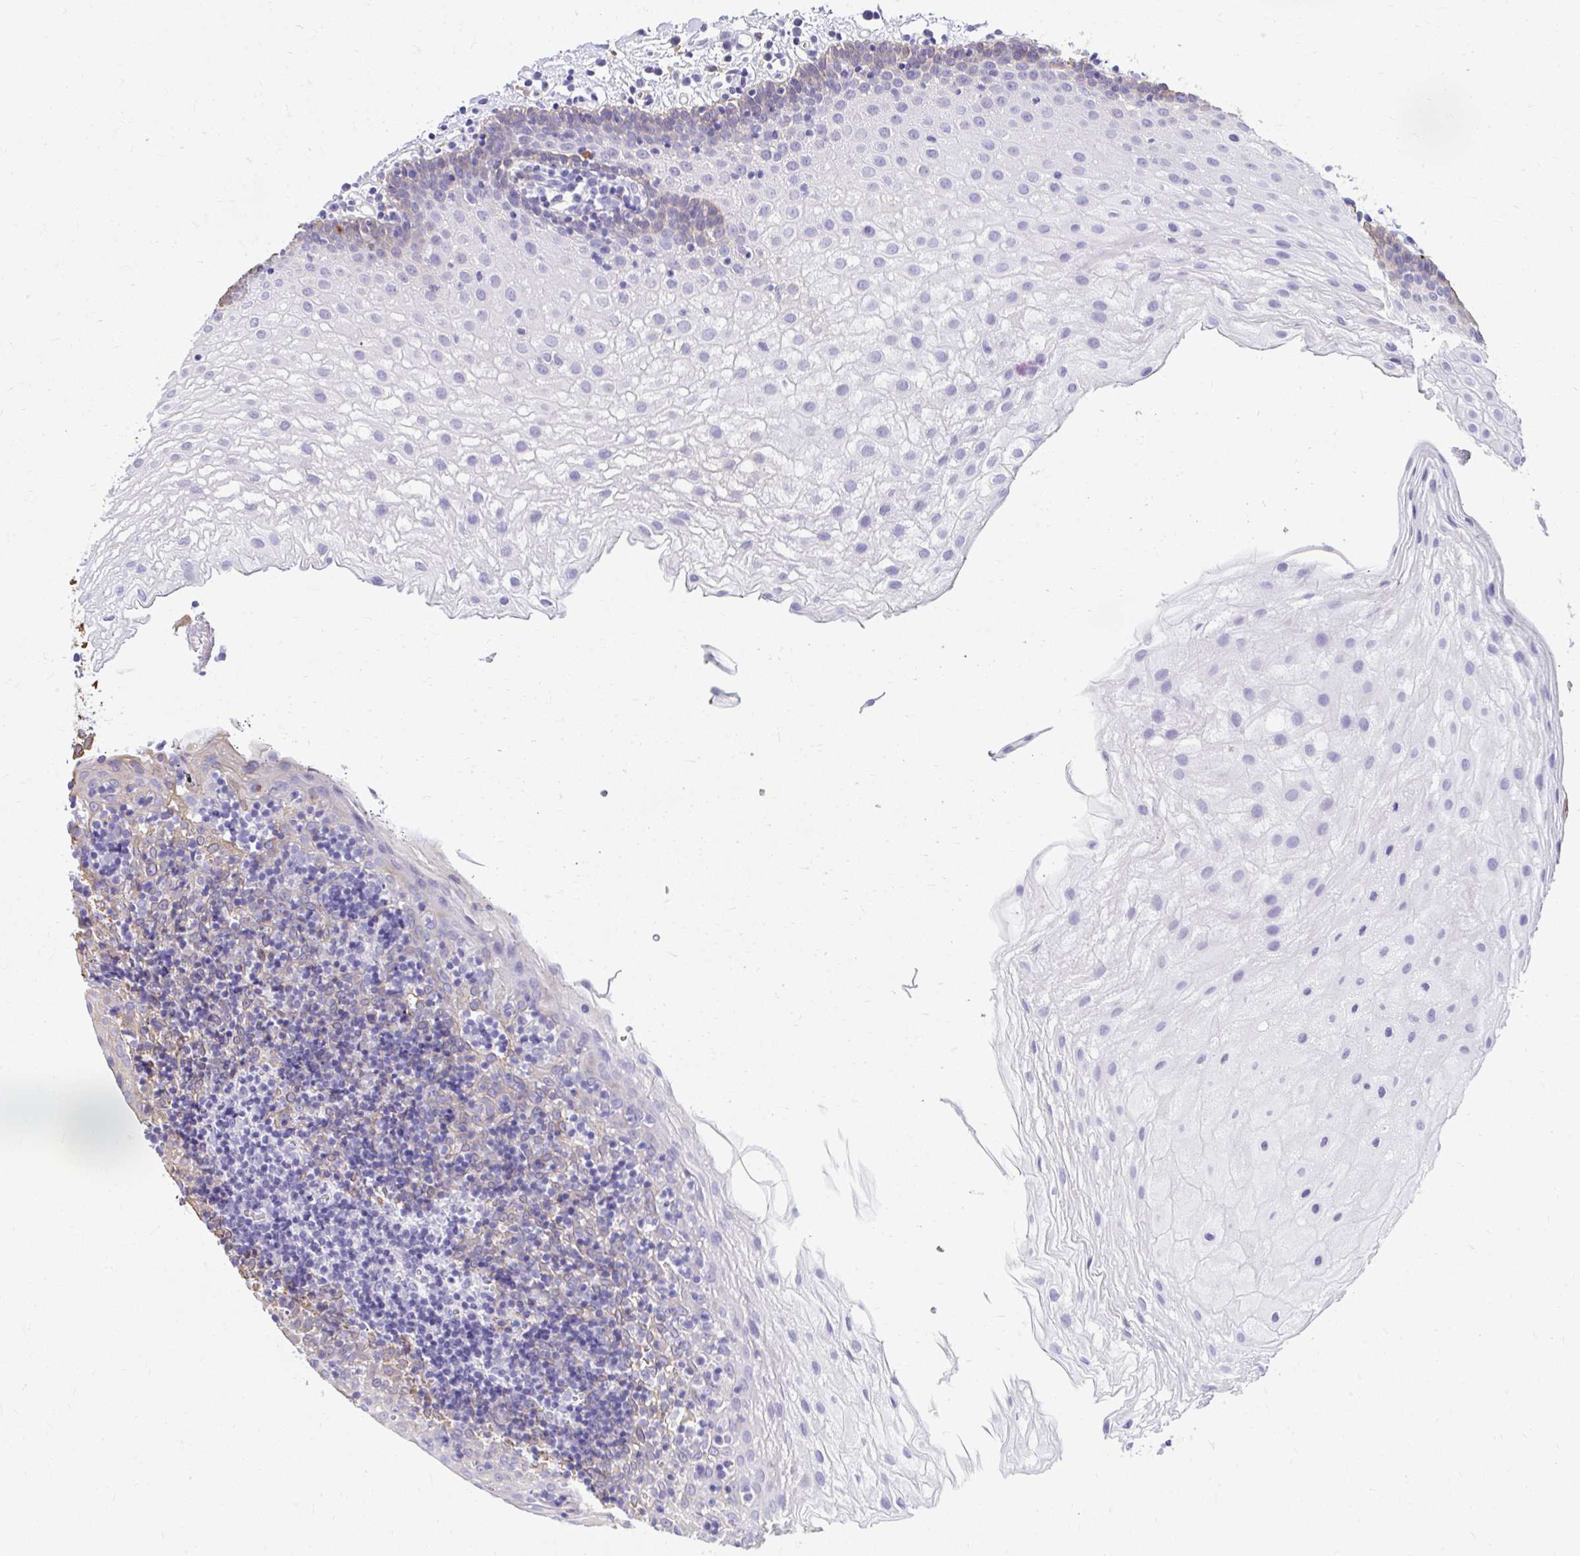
{"staining": {"intensity": "weak", "quantity": "25%-75%", "location": "cytoplasmic/membranous"}, "tissue": "oral mucosa", "cell_type": "Squamous epithelial cells", "image_type": "normal", "snomed": [{"axis": "morphology", "description": "Normal tissue, NOS"}, {"axis": "morphology", "description": "Squamous cell carcinoma, NOS"}, {"axis": "topography", "description": "Oral tissue"}, {"axis": "topography", "description": "Head-Neck"}], "caption": "Approximately 25%-75% of squamous epithelial cells in benign oral mucosa demonstrate weak cytoplasmic/membranous protein staining as visualized by brown immunohistochemical staining.", "gene": "PSD", "patient": {"sex": "male", "age": 58}}